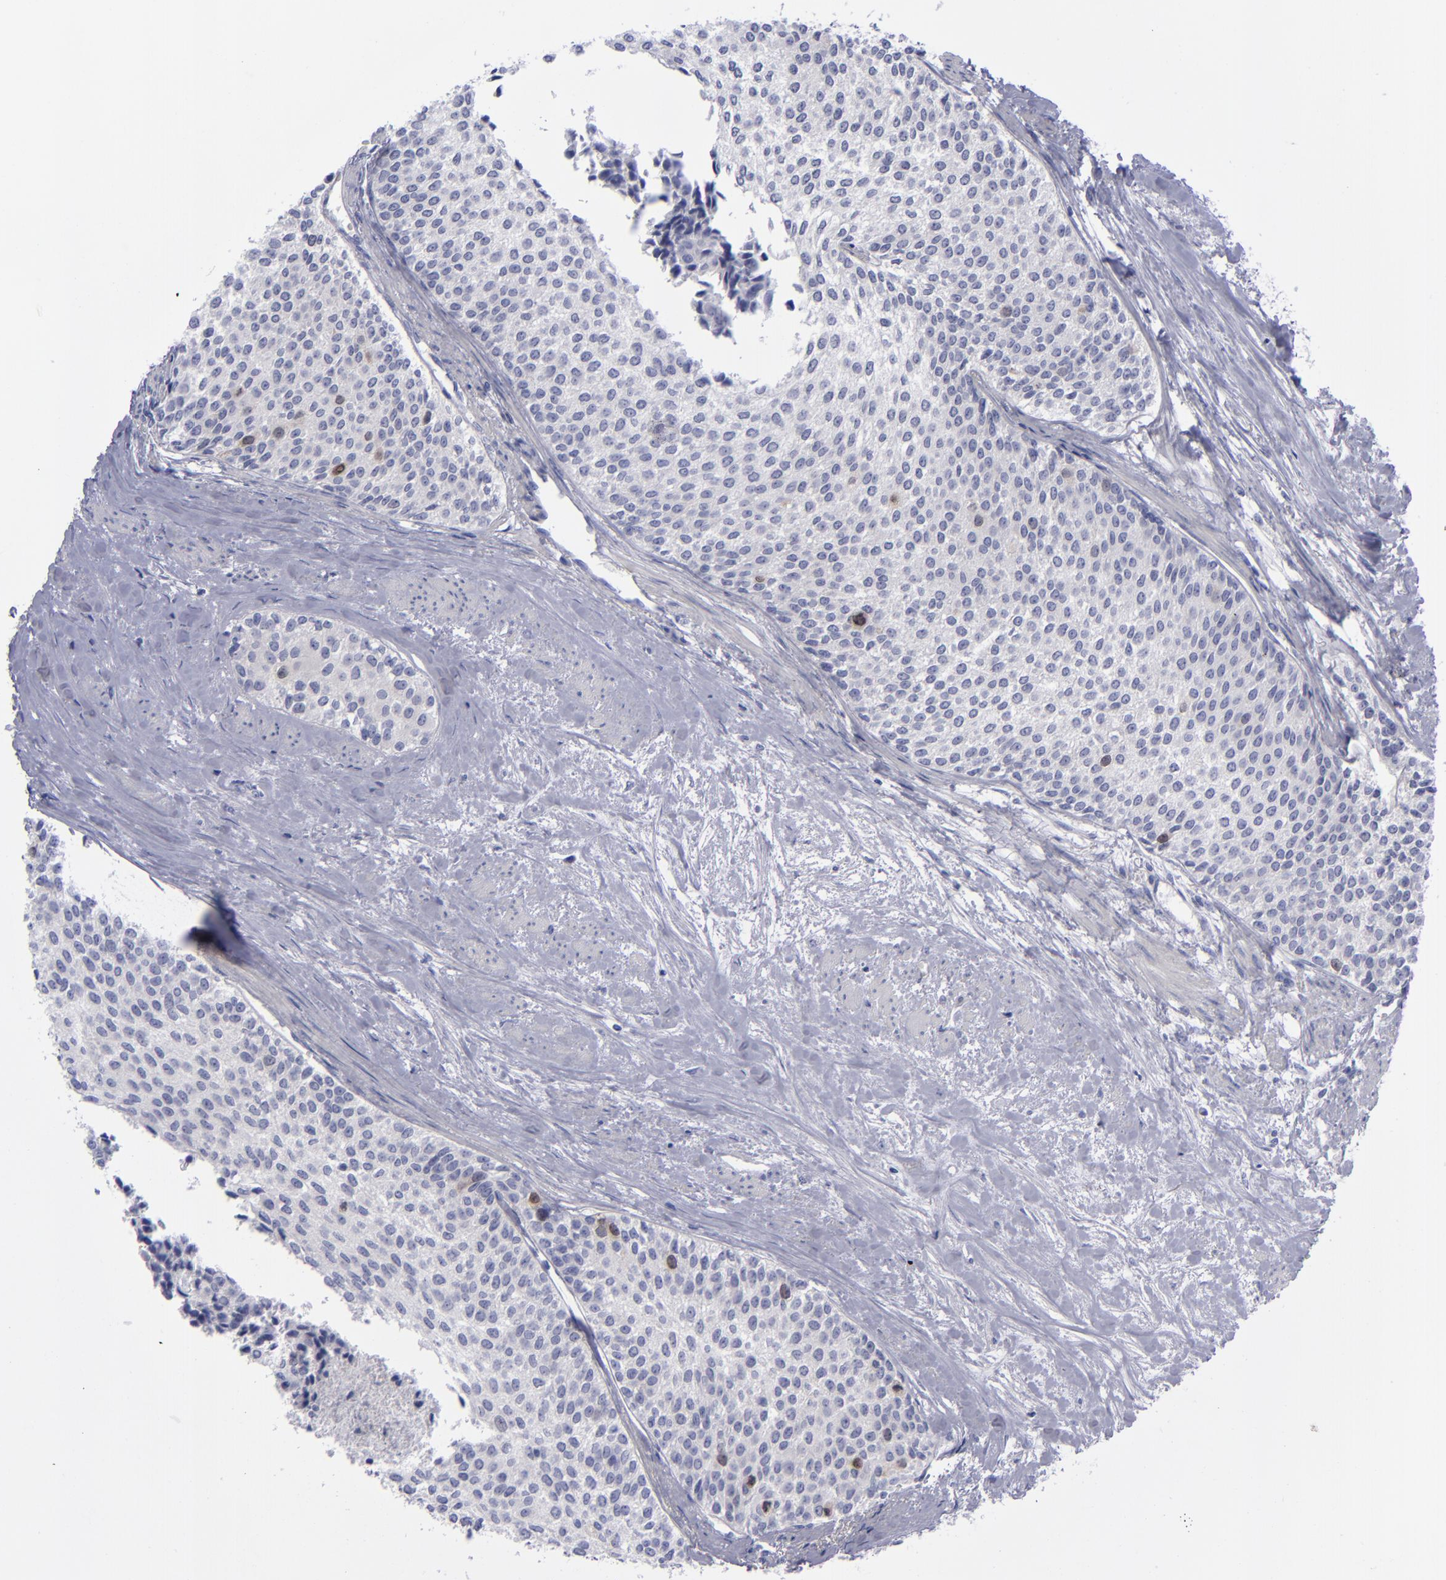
{"staining": {"intensity": "weak", "quantity": "<25%", "location": "nuclear"}, "tissue": "urothelial cancer", "cell_type": "Tumor cells", "image_type": "cancer", "snomed": [{"axis": "morphology", "description": "Urothelial carcinoma, Low grade"}, {"axis": "topography", "description": "Urinary bladder"}], "caption": "A photomicrograph of urothelial cancer stained for a protein demonstrates no brown staining in tumor cells.", "gene": "AURKA", "patient": {"sex": "female", "age": 73}}